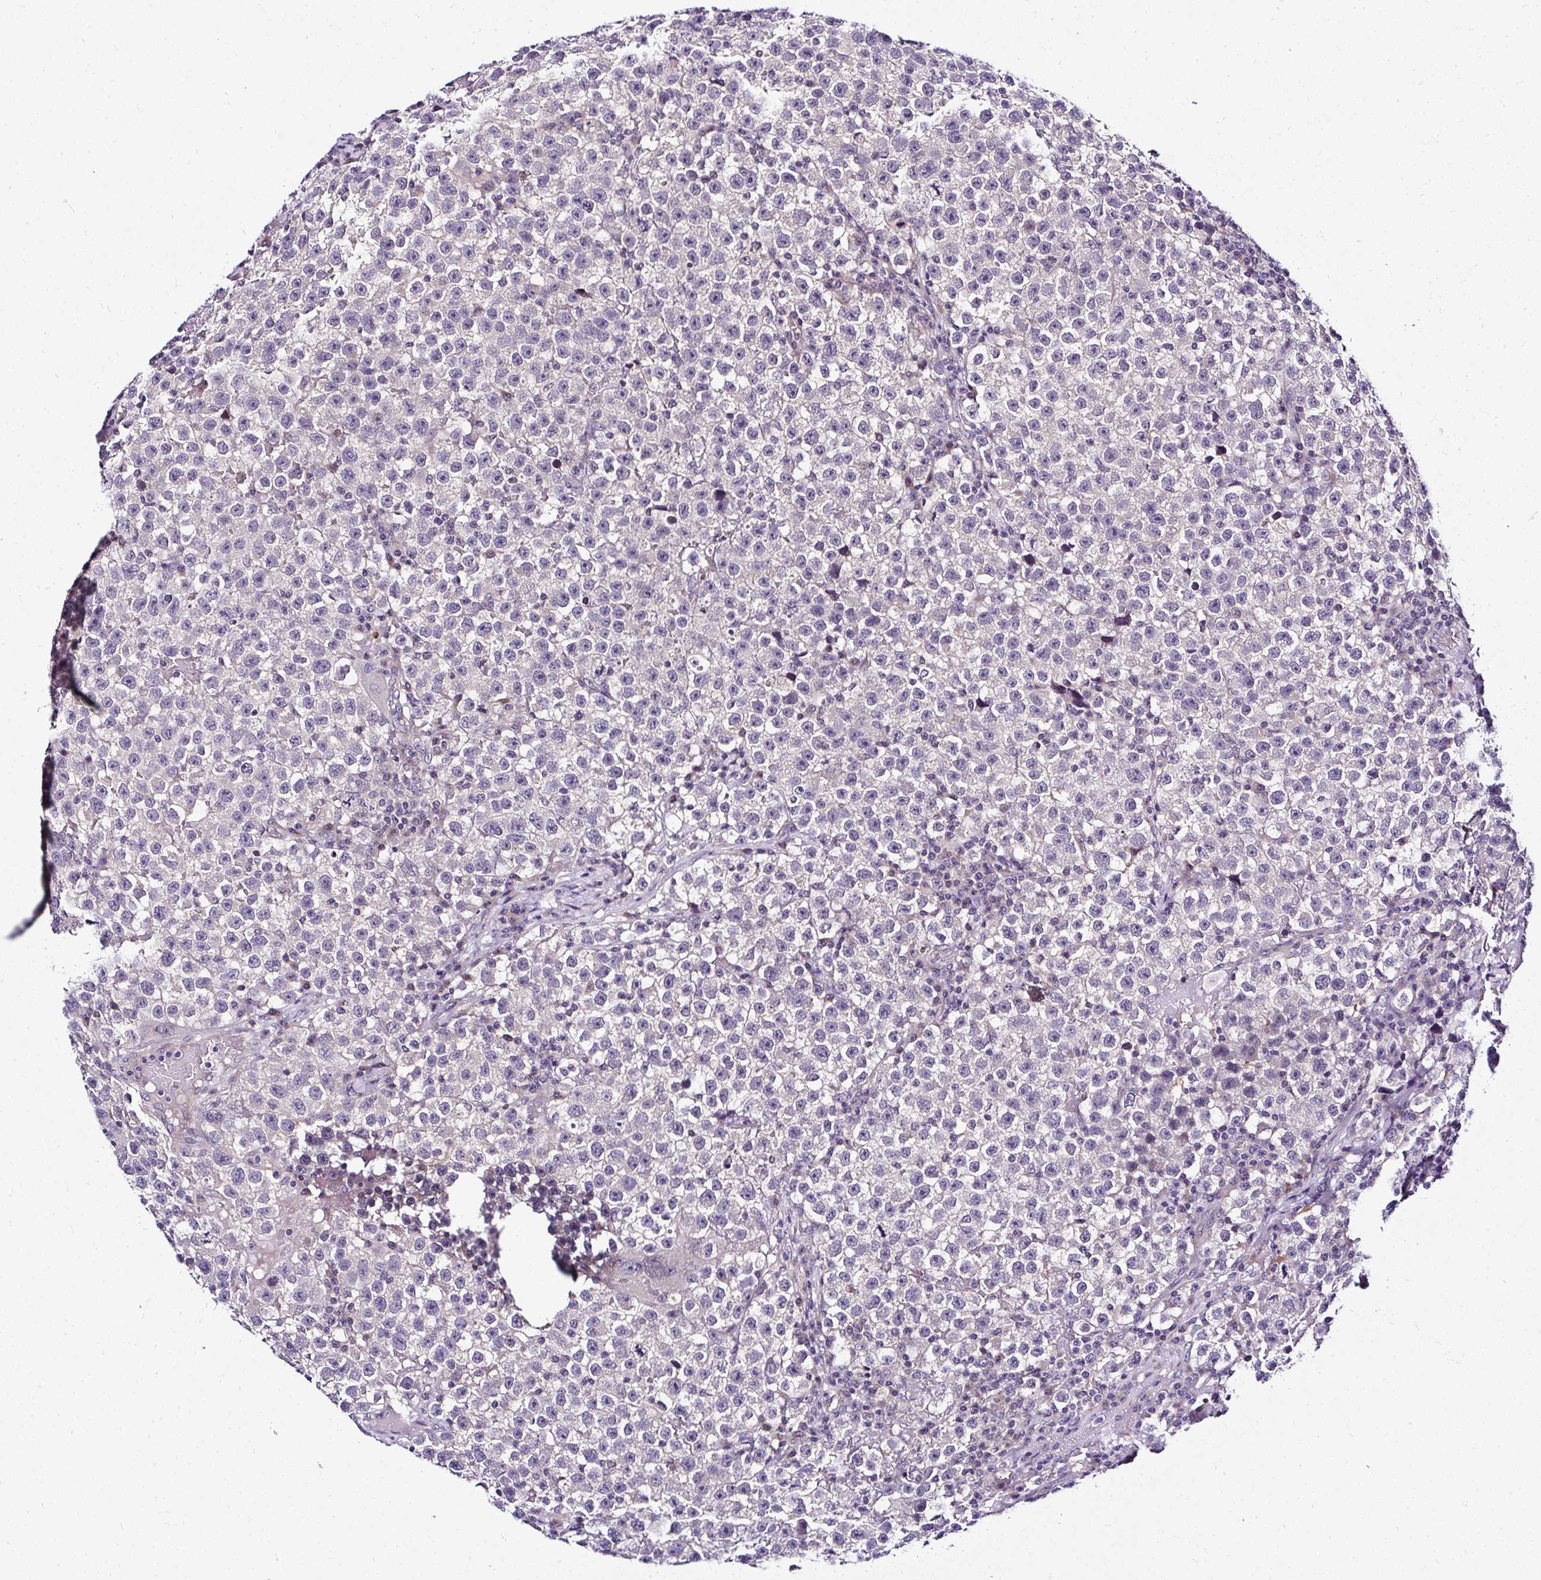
{"staining": {"intensity": "negative", "quantity": "none", "location": "none"}, "tissue": "testis cancer", "cell_type": "Tumor cells", "image_type": "cancer", "snomed": [{"axis": "morphology", "description": "Seminoma, NOS"}, {"axis": "topography", "description": "Testis"}], "caption": "This is an IHC image of human testis cancer (seminoma). There is no positivity in tumor cells.", "gene": "DEPDC5", "patient": {"sex": "male", "age": 22}}